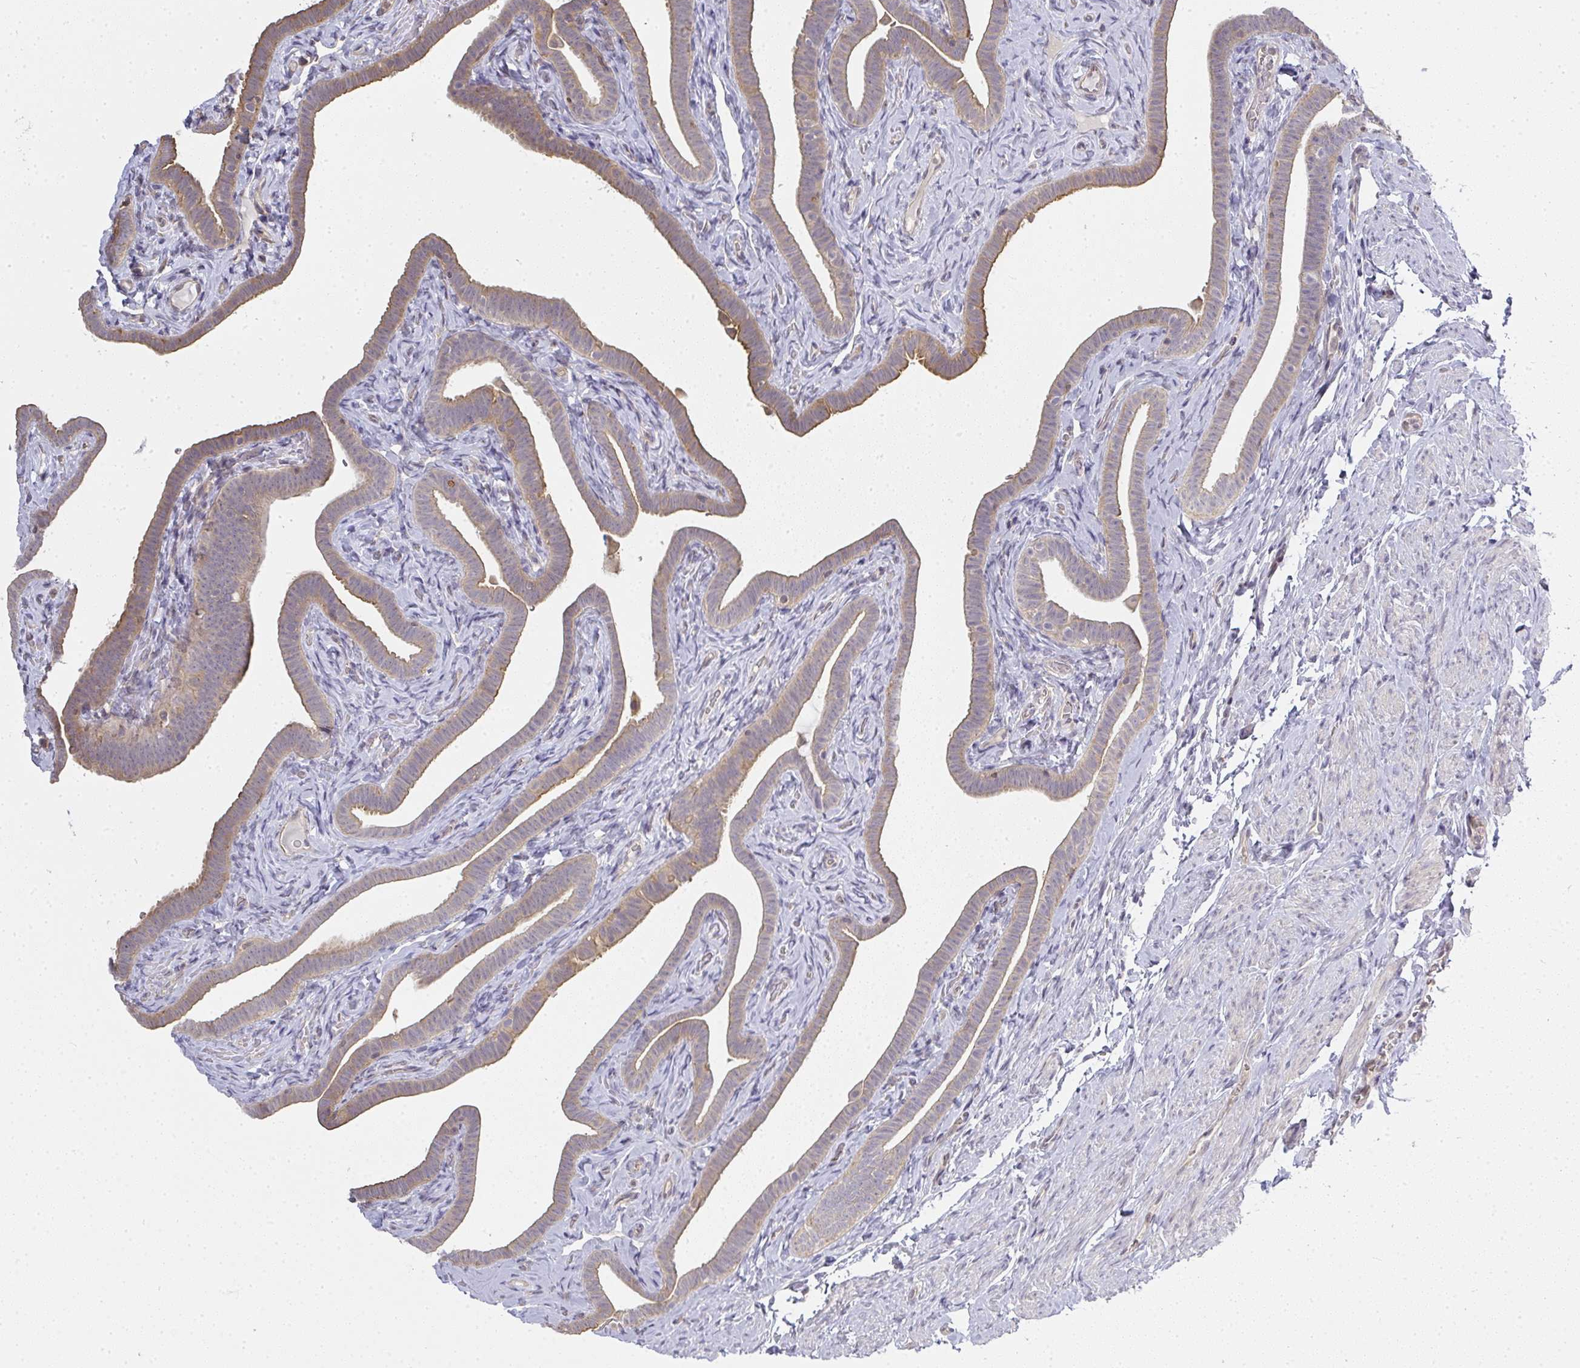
{"staining": {"intensity": "weak", "quantity": "25%-75%", "location": "cytoplasmic/membranous"}, "tissue": "fallopian tube", "cell_type": "Glandular cells", "image_type": "normal", "snomed": [{"axis": "morphology", "description": "Normal tissue, NOS"}, {"axis": "topography", "description": "Fallopian tube"}], "caption": "IHC staining of normal fallopian tube, which exhibits low levels of weak cytoplasmic/membranous expression in about 25%-75% of glandular cells indicating weak cytoplasmic/membranous protein staining. The staining was performed using DAB (brown) for protein detection and nuclei were counterstained in hematoxylin (blue).", "gene": "GSDMB", "patient": {"sex": "female", "age": 69}}